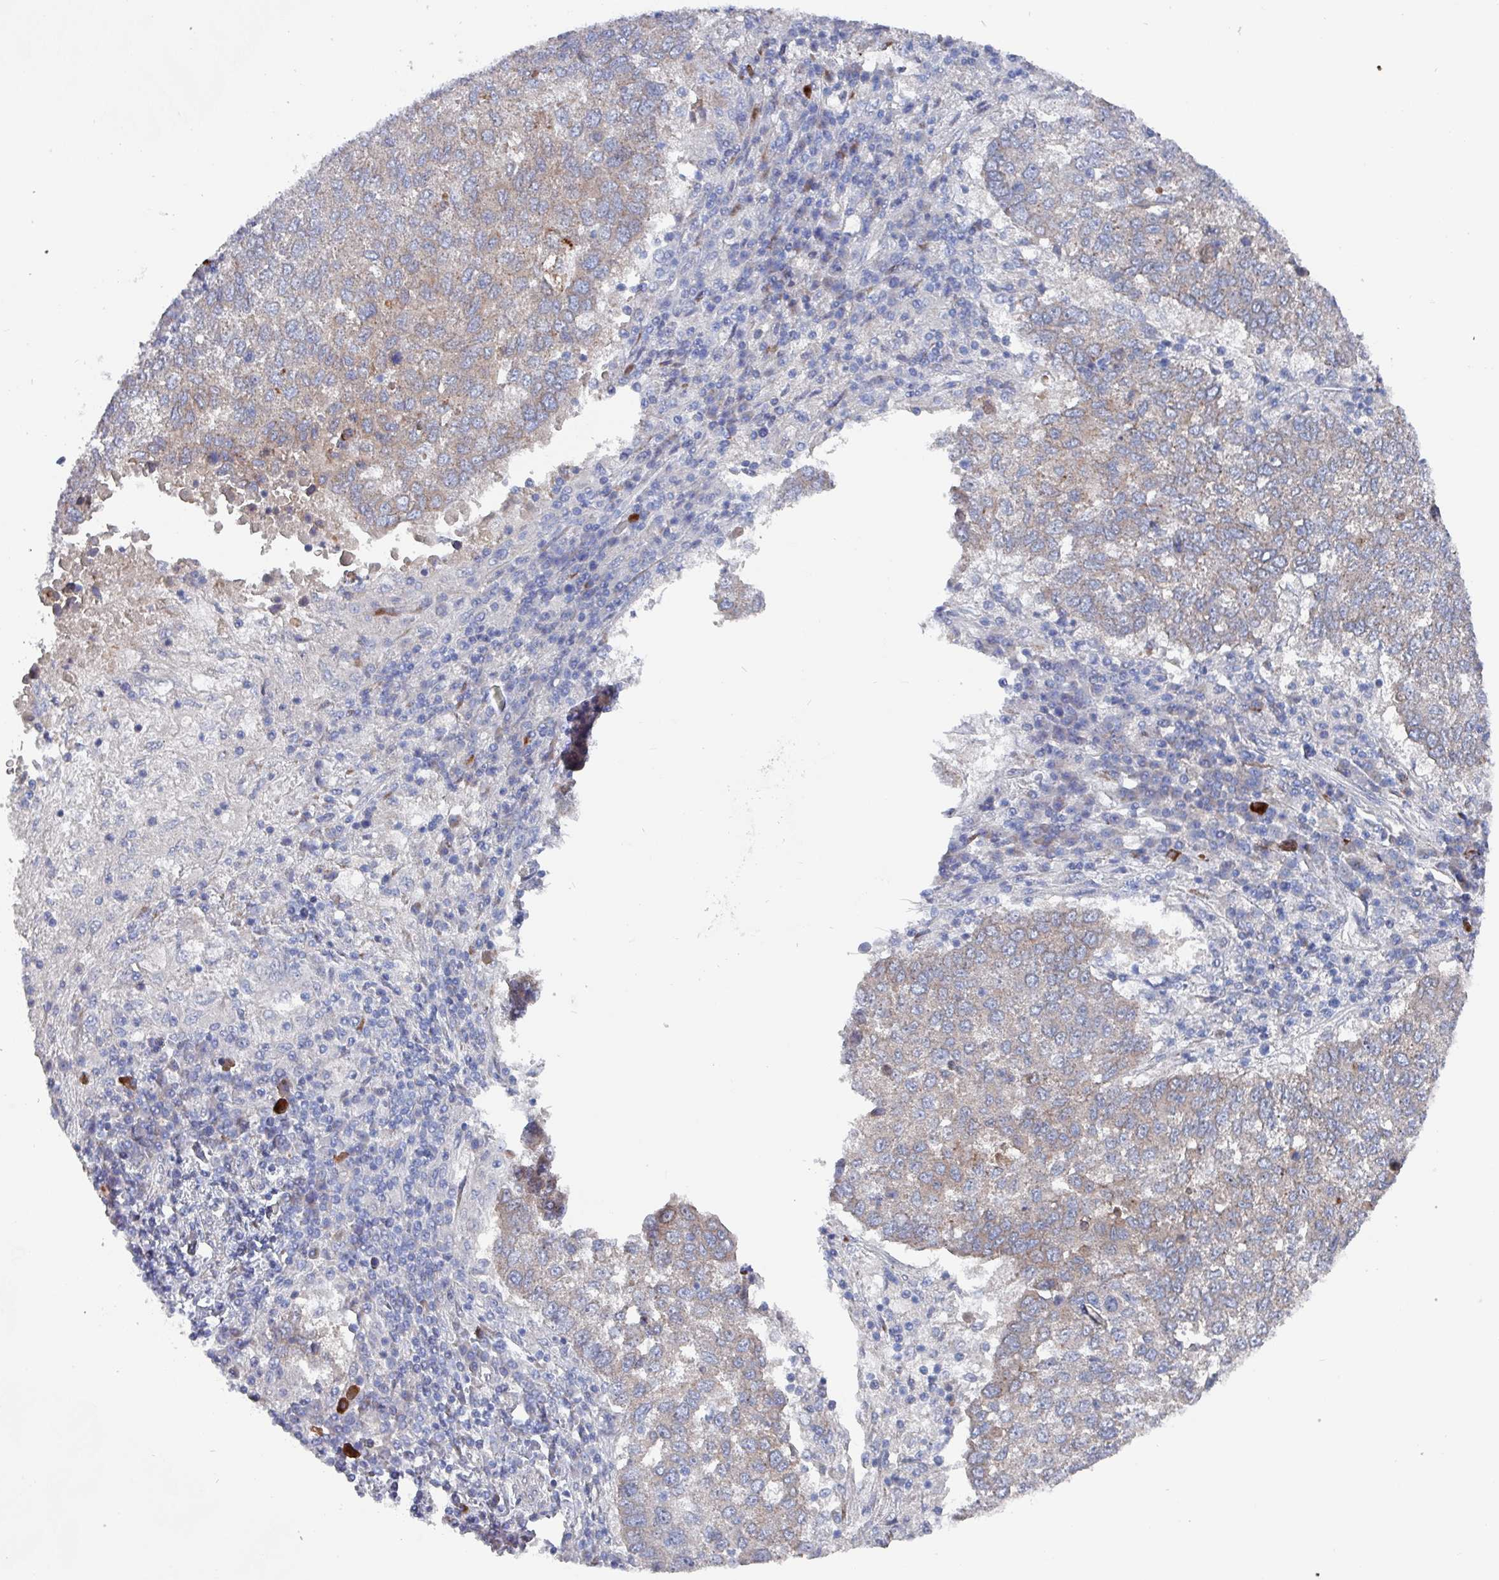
{"staining": {"intensity": "weak", "quantity": "25%-75%", "location": "cytoplasmic/membranous"}, "tissue": "lung cancer", "cell_type": "Tumor cells", "image_type": "cancer", "snomed": [{"axis": "morphology", "description": "Squamous cell carcinoma, NOS"}, {"axis": "topography", "description": "Lung"}], "caption": "Tumor cells demonstrate weak cytoplasmic/membranous staining in approximately 25%-75% of cells in lung cancer (squamous cell carcinoma). Ihc stains the protein in brown and the nuclei are stained blue.", "gene": "DRD5", "patient": {"sex": "male", "age": 73}}